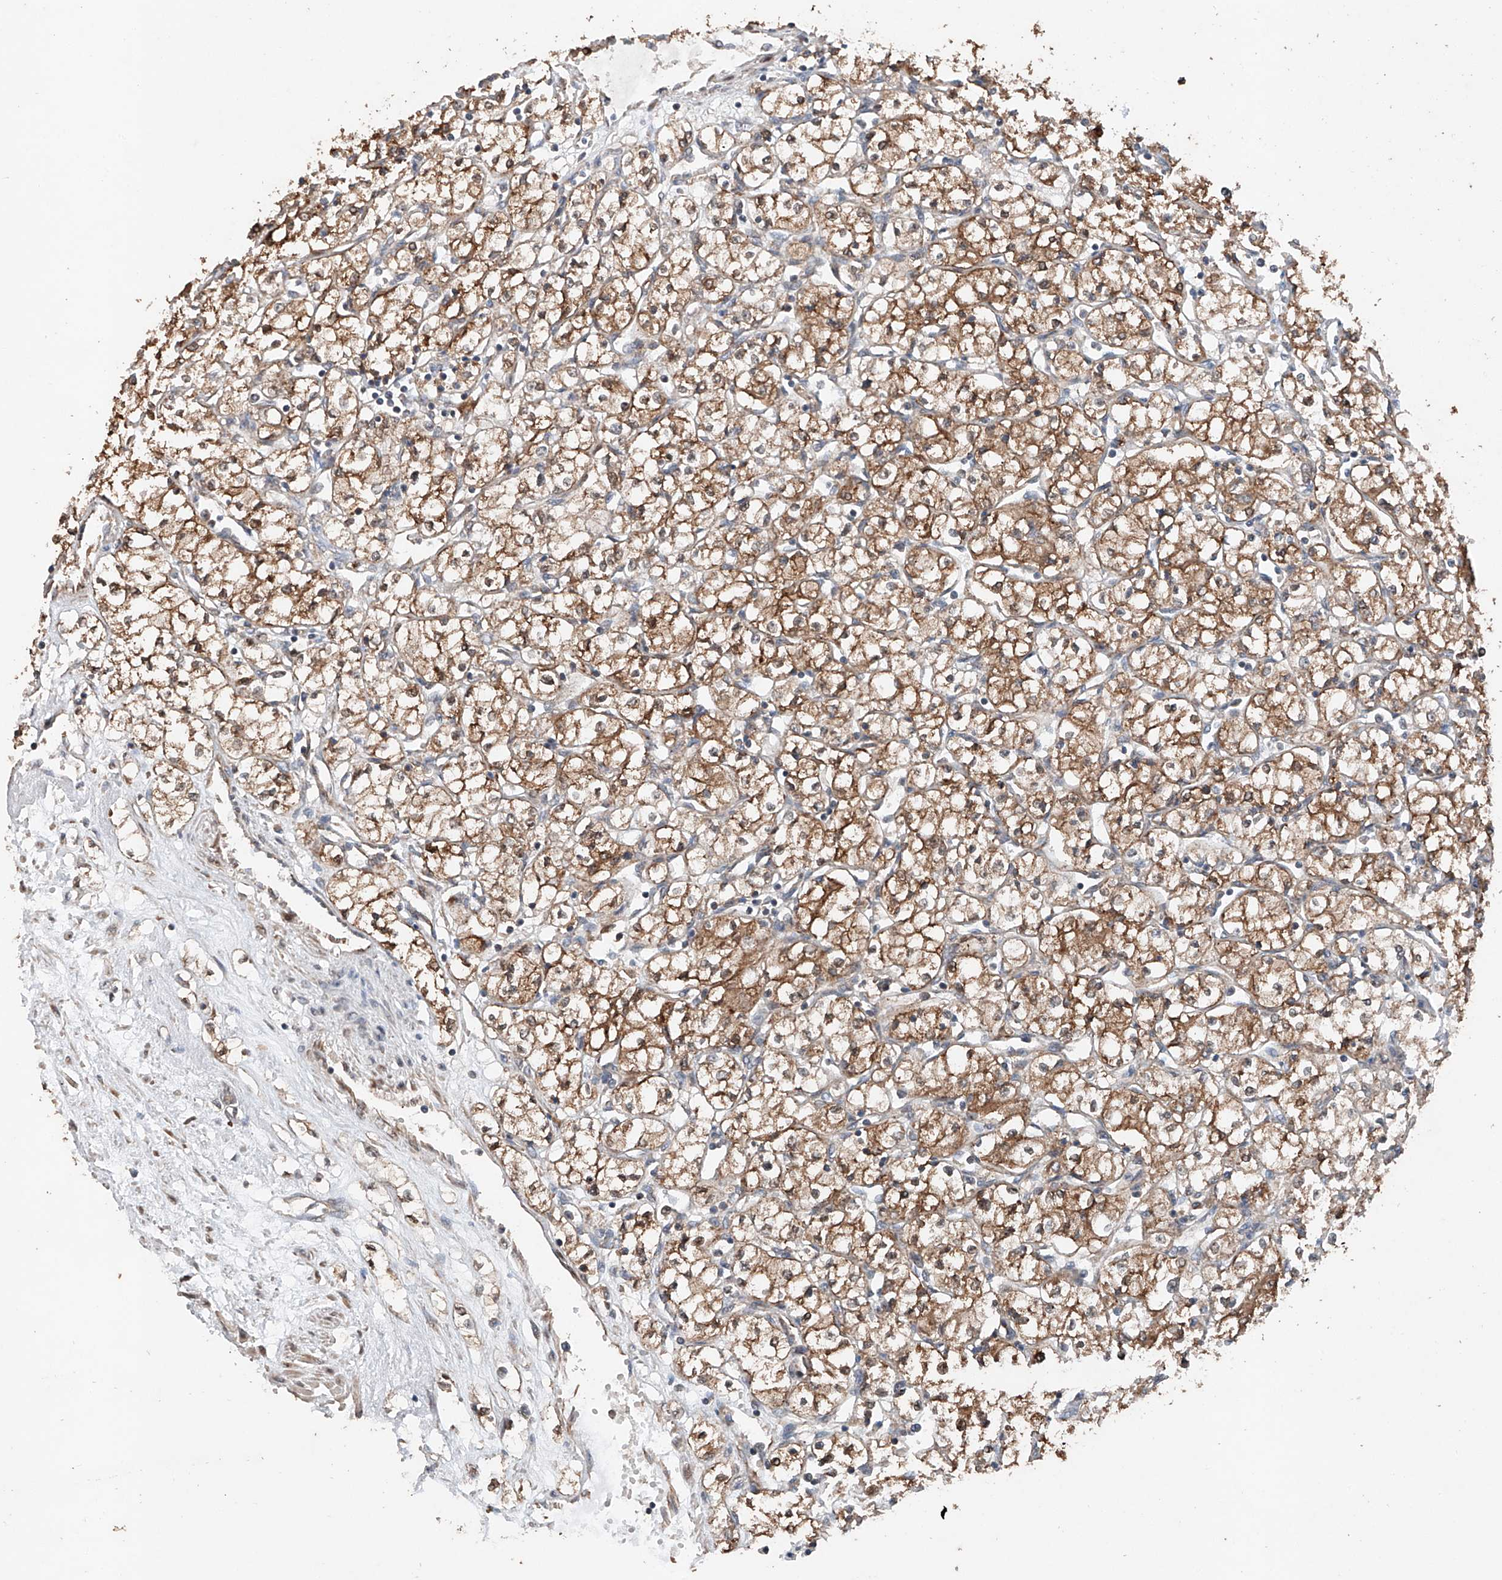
{"staining": {"intensity": "moderate", "quantity": ">75%", "location": "cytoplasmic/membranous"}, "tissue": "renal cancer", "cell_type": "Tumor cells", "image_type": "cancer", "snomed": [{"axis": "morphology", "description": "Adenocarcinoma, NOS"}, {"axis": "topography", "description": "Kidney"}], "caption": "Approximately >75% of tumor cells in renal cancer (adenocarcinoma) demonstrate moderate cytoplasmic/membranous protein positivity as visualized by brown immunohistochemical staining.", "gene": "AP4B1", "patient": {"sex": "male", "age": 59}}